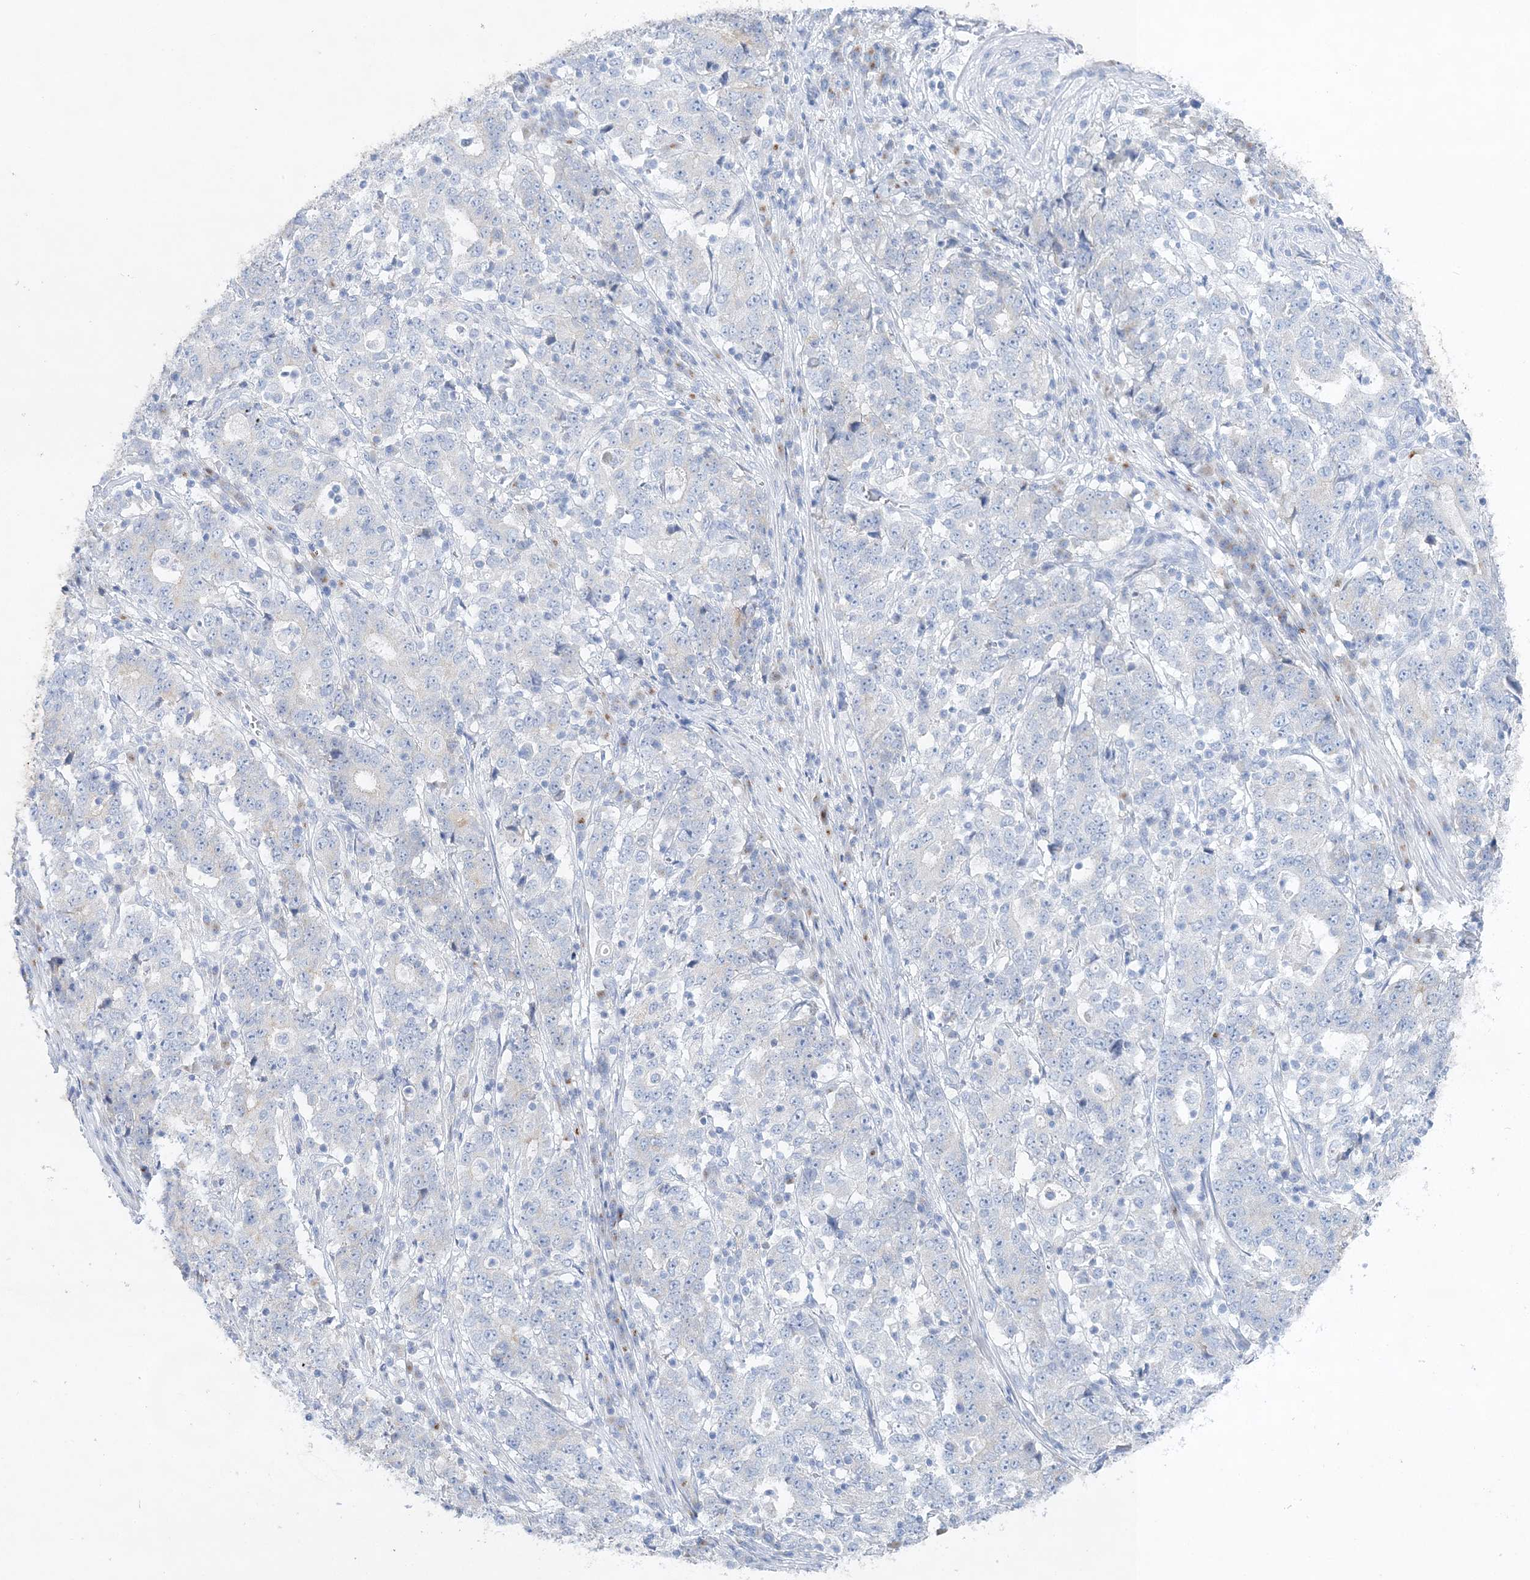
{"staining": {"intensity": "negative", "quantity": "none", "location": "none"}, "tissue": "stomach cancer", "cell_type": "Tumor cells", "image_type": "cancer", "snomed": [{"axis": "morphology", "description": "Adenocarcinoma, NOS"}, {"axis": "topography", "description": "Stomach"}], "caption": "Tumor cells are negative for brown protein staining in stomach adenocarcinoma. (Immunohistochemistry, brightfield microscopy, high magnification).", "gene": "SLC5A6", "patient": {"sex": "male", "age": 59}}